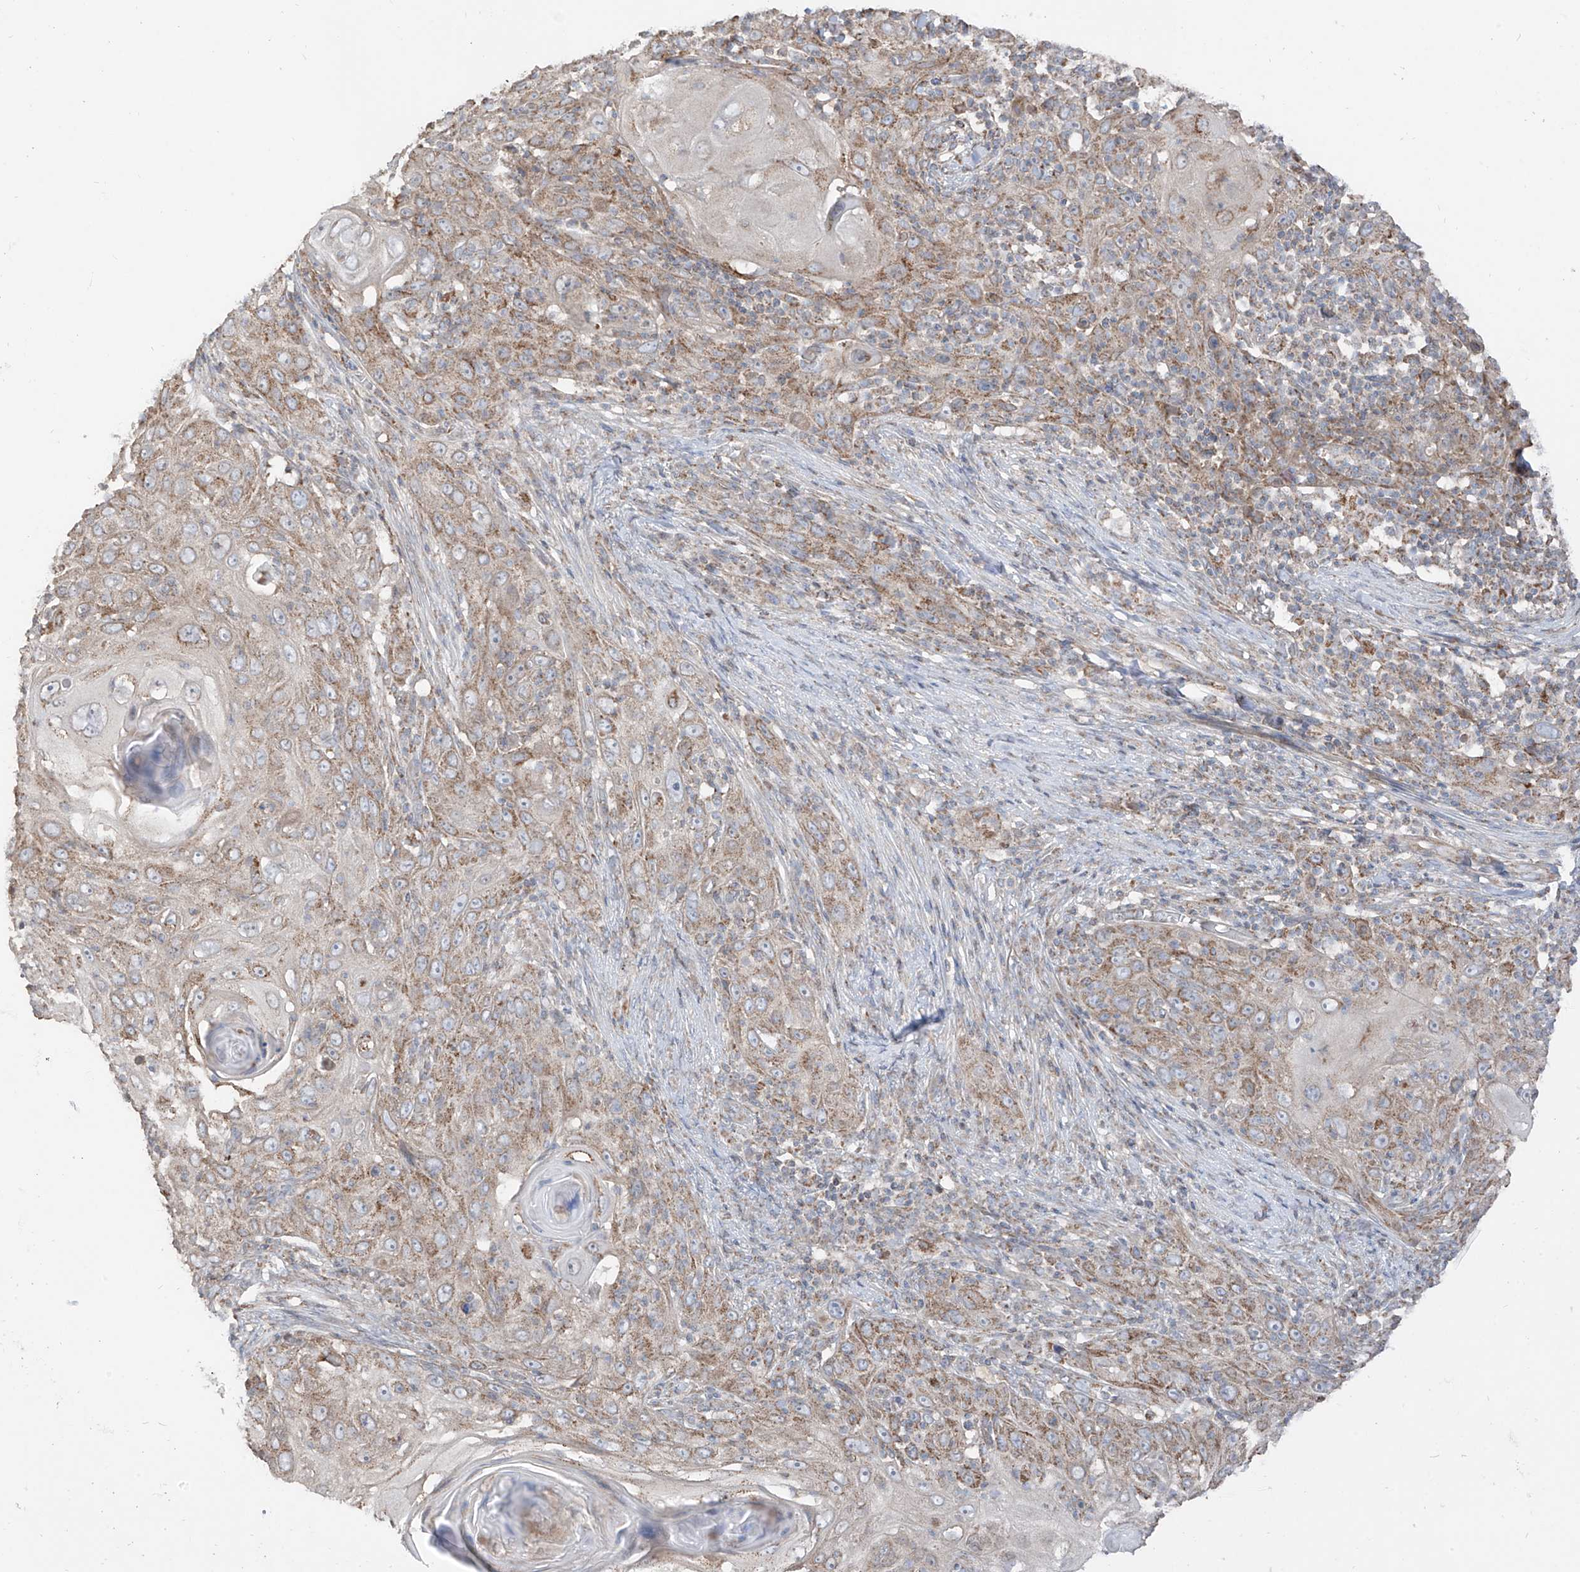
{"staining": {"intensity": "moderate", "quantity": "25%-75%", "location": "cytoplasmic/membranous"}, "tissue": "skin cancer", "cell_type": "Tumor cells", "image_type": "cancer", "snomed": [{"axis": "morphology", "description": "Squamous cell carcinoma, NOS"}, {"axis": "topography", "description": "Skin"}], "caption": "Protein analysis of squamous cell carcinoma (skin) tissue displays moderate cytoplasmic/membranous expression in about 25%-75% of tumor cells.", "gene": "ETHE1", "patient": {"sex": "female", "age": 88}}